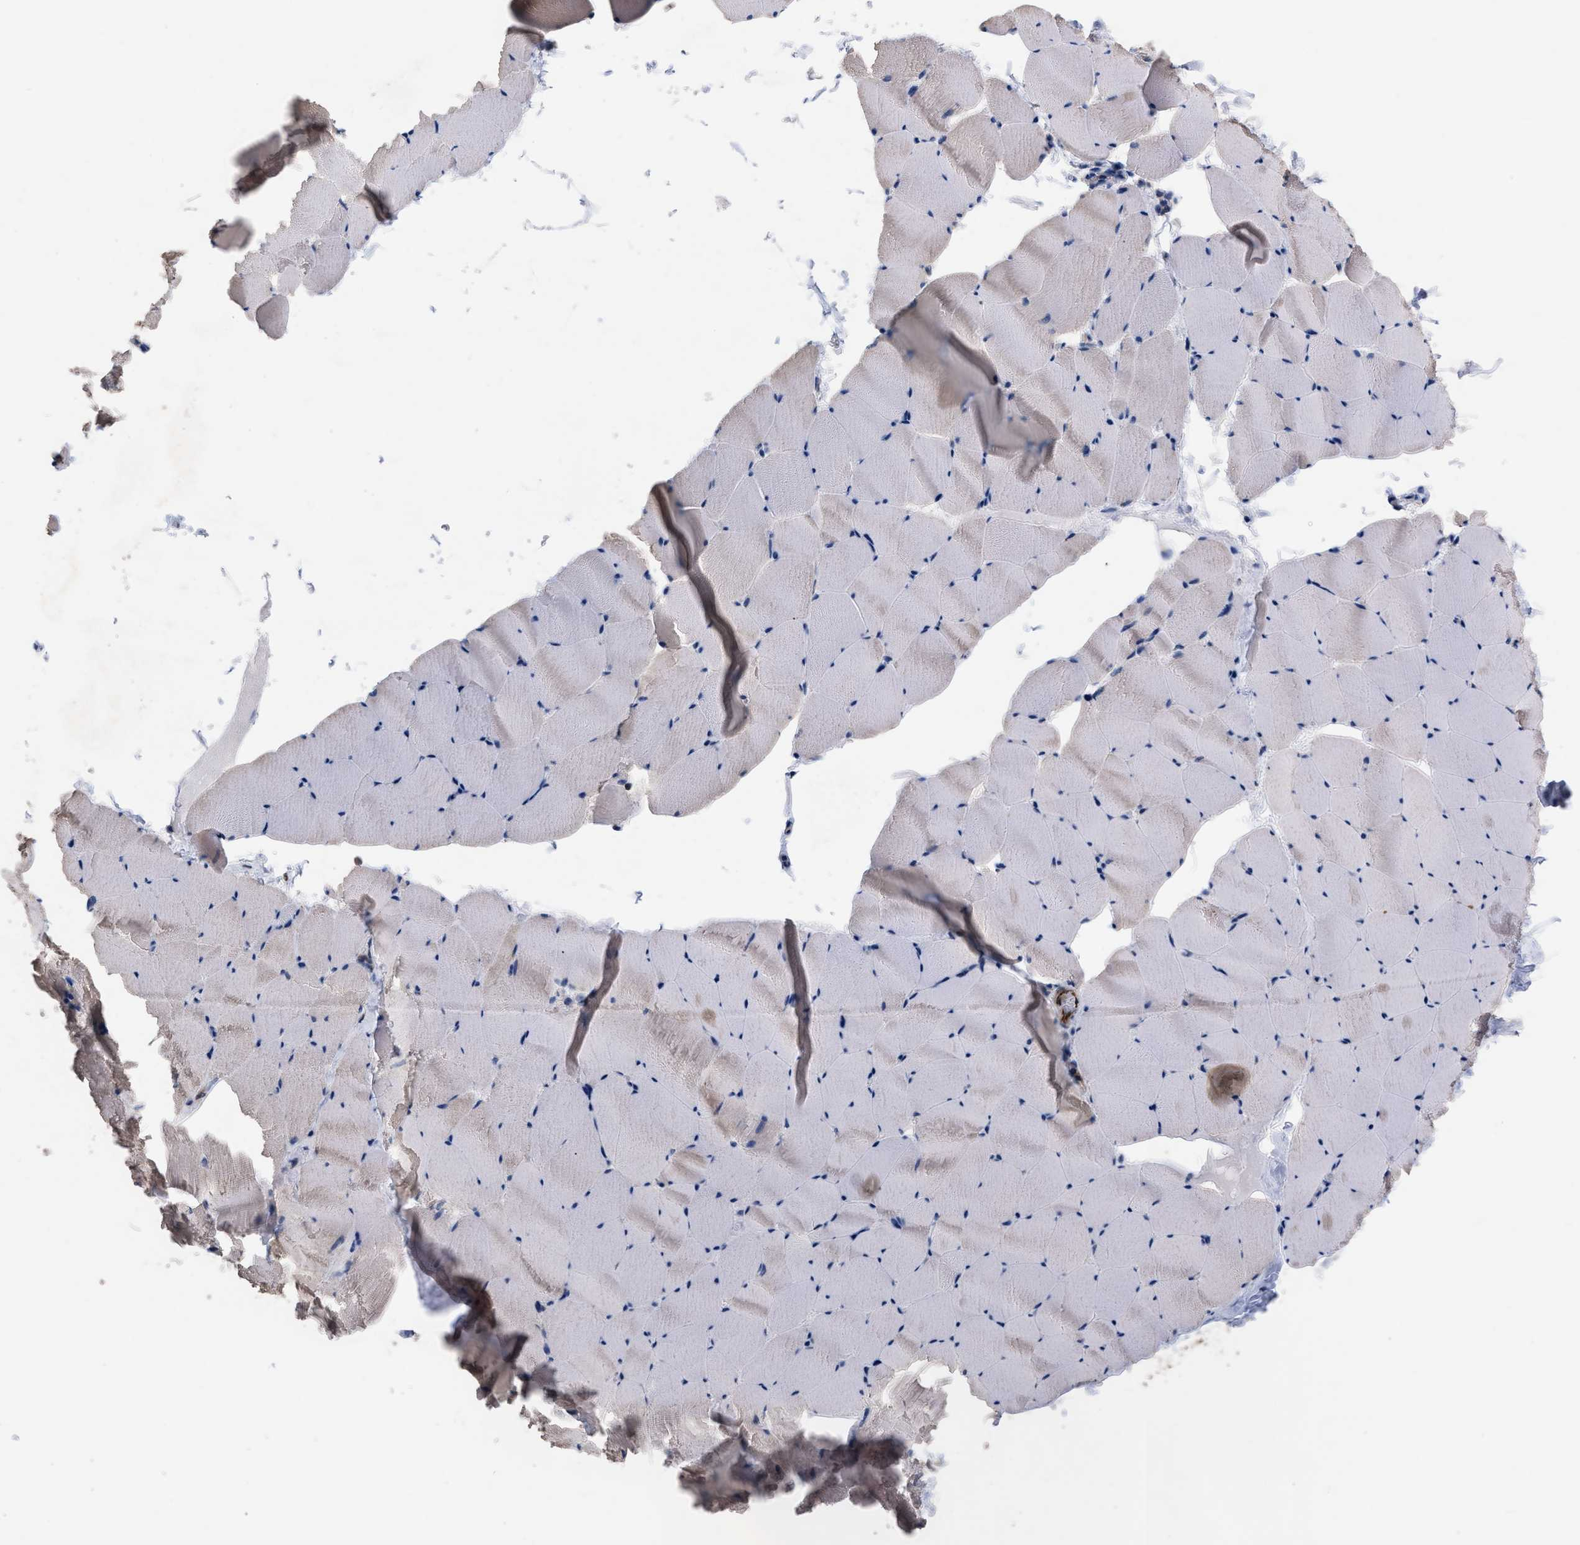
{"staining": {"intensity": "weak", "quantity": "25%-75%", "location": "cytoplasmic/membranous"}, "tissue": "skeletal muscle", "cell_type": "Myocytes", "image_type": "normal", "snomed": [{"axis": "morphology", "description": "Normal tissue, NOS"}, {"axis": "topography", "description": "Skeletal muscle"}], "caption": "IHC of normal skeletal muscle shows low levels of weak cytoplasmic/membranous expression in approximately 25%-75% of myocytes. The staining was performed using DAB, with brown indicating positive protein expression. Nuclei are stained blue with hematoxylin.", "gene": "TMEM131", "patient": {"sex": "male", "age": 62}}